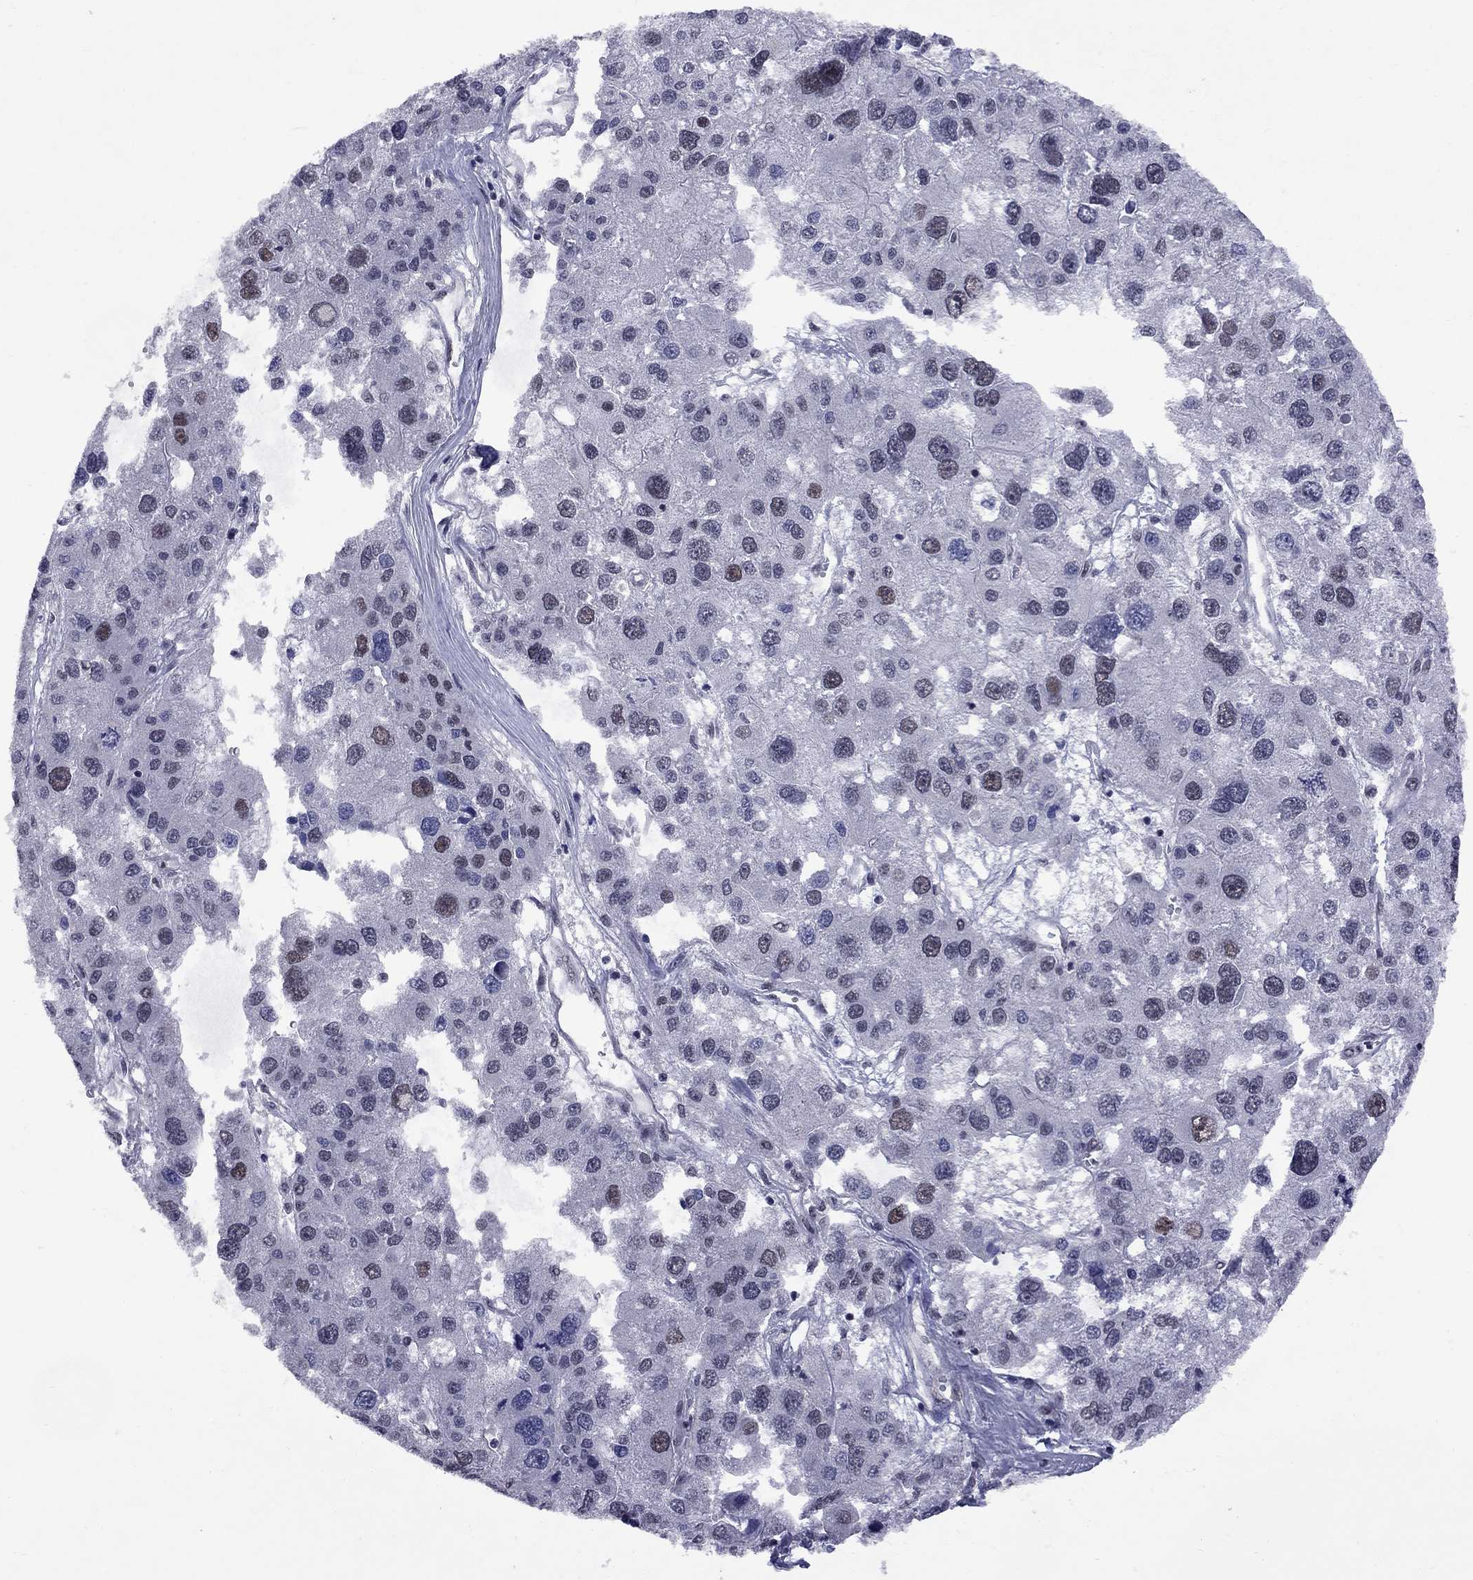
{"staining": {"intensity": "moderate", "quantity": "<25%", "location": "nuclear"}, "tissue": "liver cancer", "cell_type": "Tumor cells", "image_type": "cancer", "snomed": [{"axis": "morphology", "description": "Carcinoma, Hepatocellular, NOS"}, {"axis": "topography", "description": "Liver"}], "caption": "Brown immunohistochemical staining in liver cancer (hepatocellular carcinoma) exhibits moderate nuclear staining in about <25% of tumor cells. (brown staining indicates protein expression, while blue staining denotes nuclei).", "gene": "TAF9", "patient": {"sex": "male", "age": 73}}